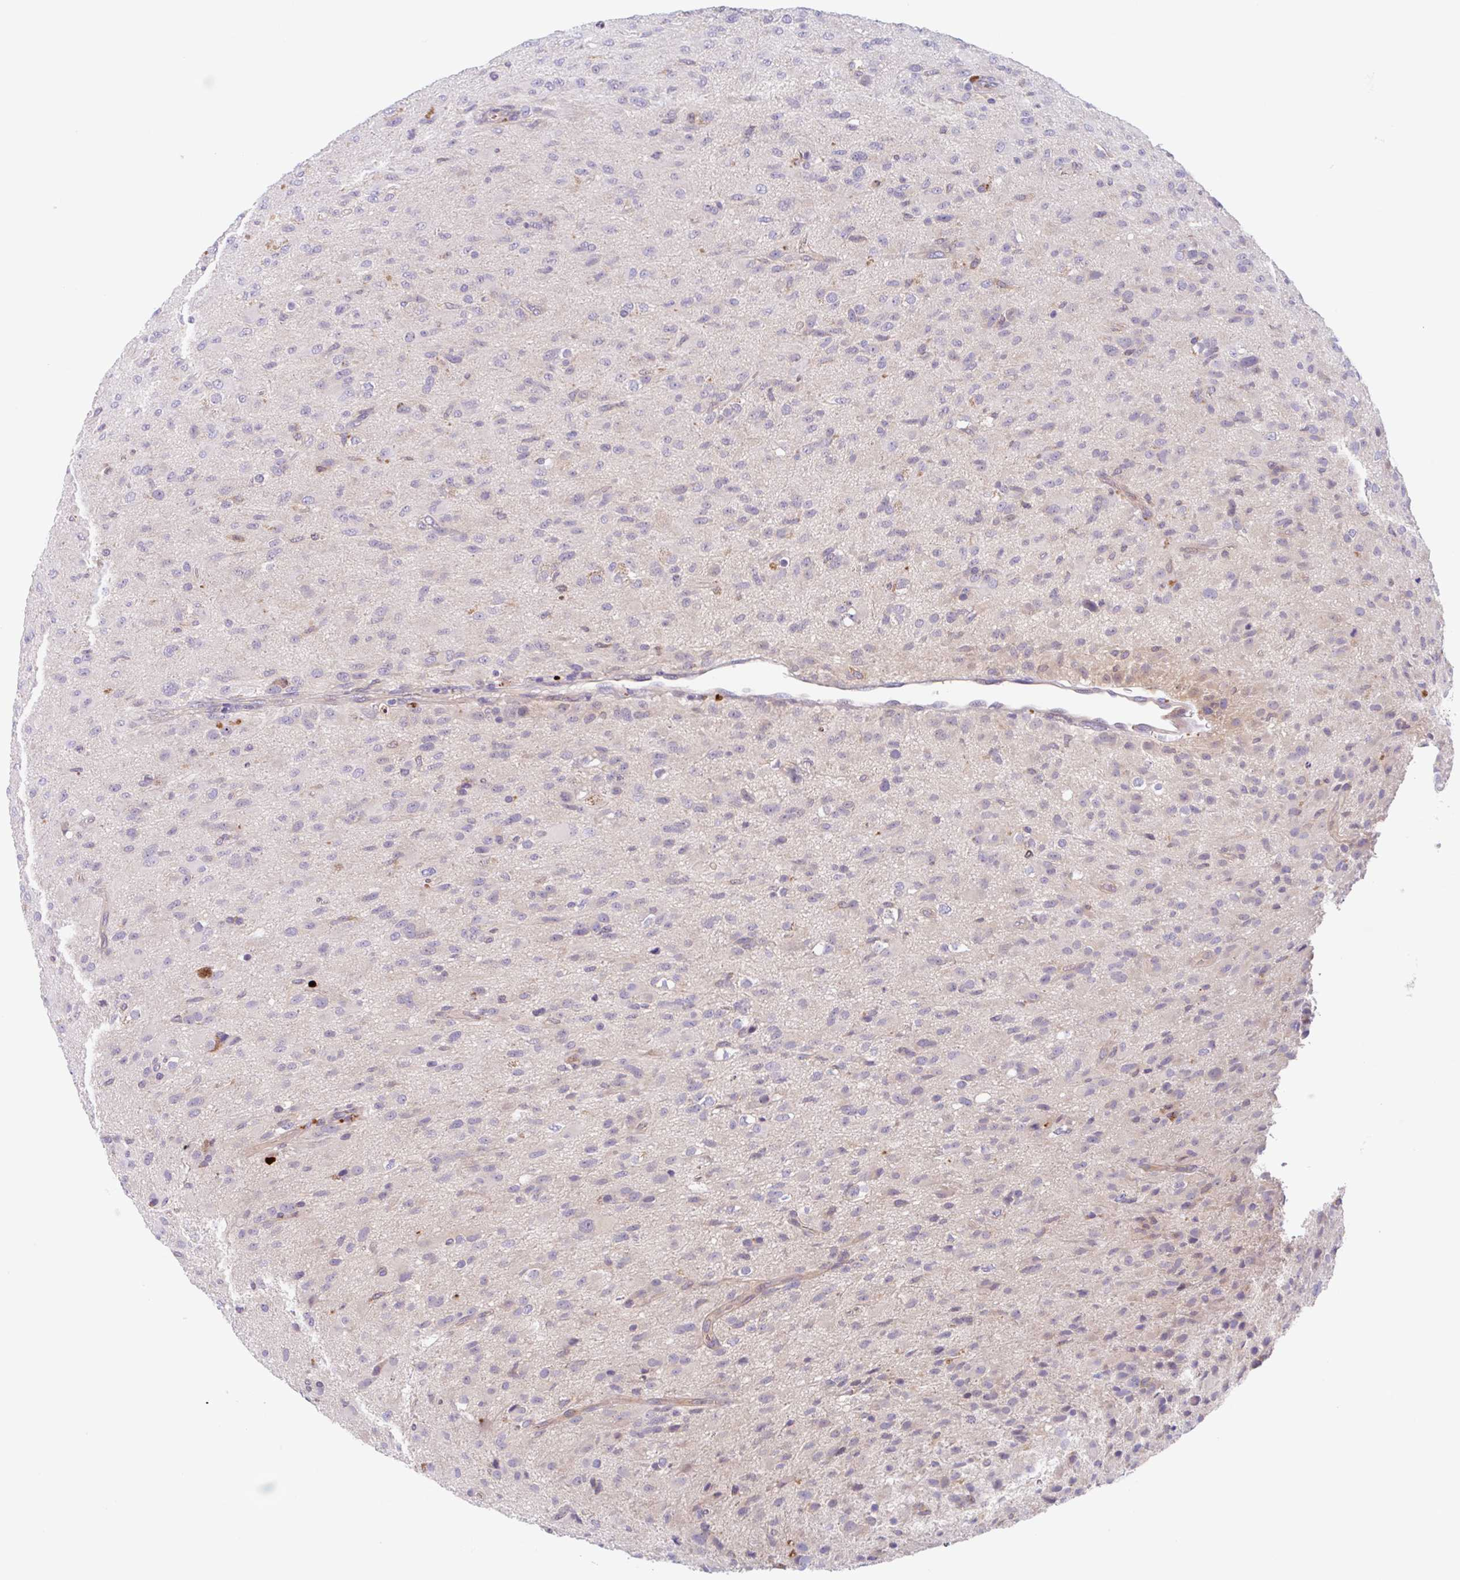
{"staining": {"intensity": "negative", "quantity": "none", "location": "none"}, "tissue": "glioma", "cell_type": "Tumor cells", "image_type": "cancer", "snomed": [{"axis": "morphology", "description": "Glioma, malignant, Low grade"}, {"axis": "topography", "description": "Brain"}], "caption": "Low-grade glioma (malignant) was stained to show a protein in brown. There is no significant expression in tumor cells.", "gene": "TMEM86A", "patient": {"sex": "male", "age": 65}}